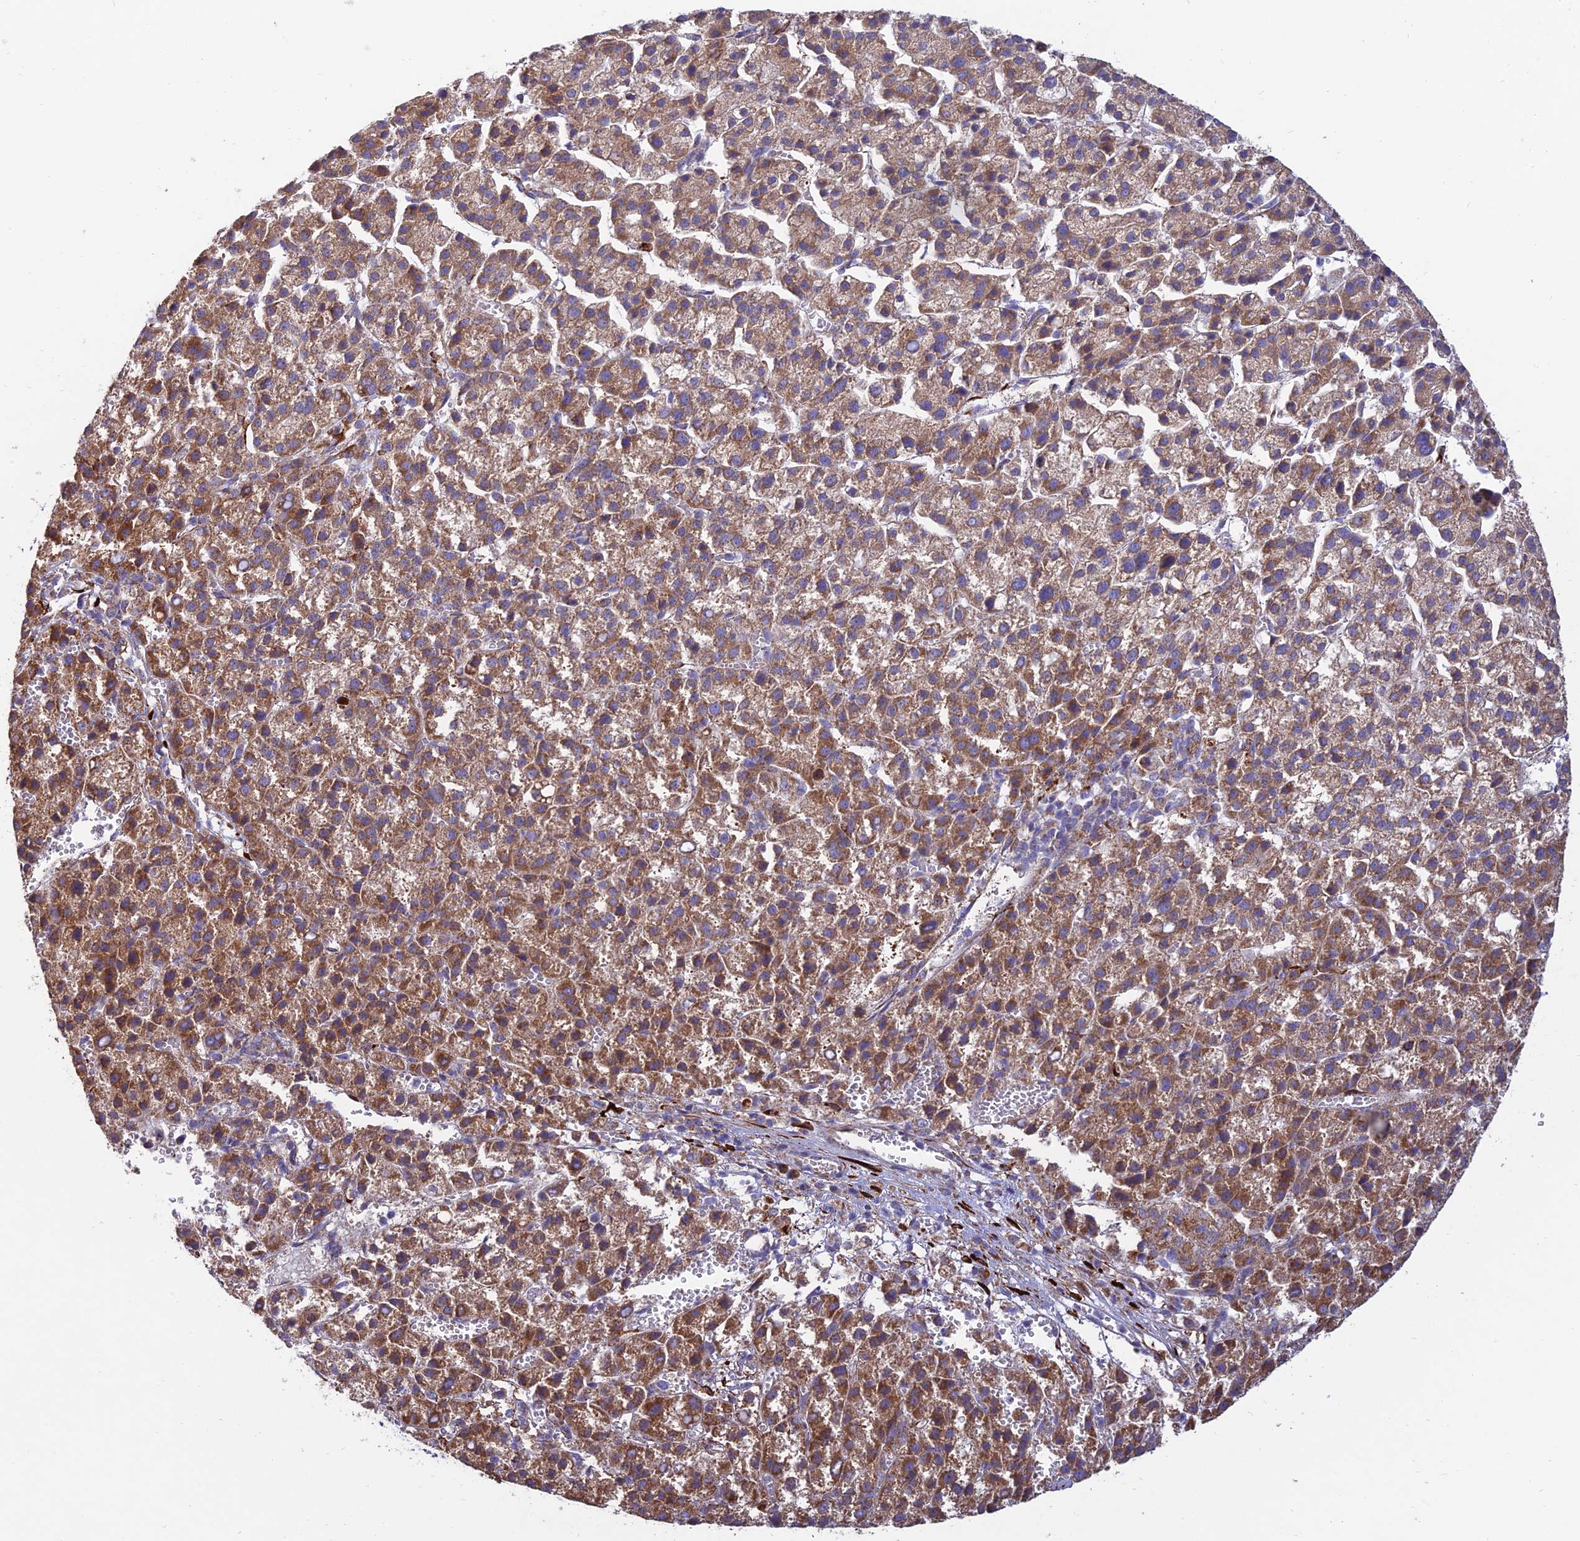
{"staining": {"intensity": "moderate", "quantity": ">75%", "location": "cytoplasmic/membranous"}, "tissue": "liver cancer", "cell_type": "Tumor cells", "image_type": "cancer", "snomed": [{"axis": "morphology", "description": "Carcinoma, Hepatocellular, NOS"}, {"axis": "topography", "description": "Liver"}], "caption": "Protein staining demonstrates moderate cytoplasmic/membranous expression in approximately >75% of tumor cells in hepatocellular carcinoma (liver).", "gene": "RCN3", "patient": {"sex": "female", "age": 58}}